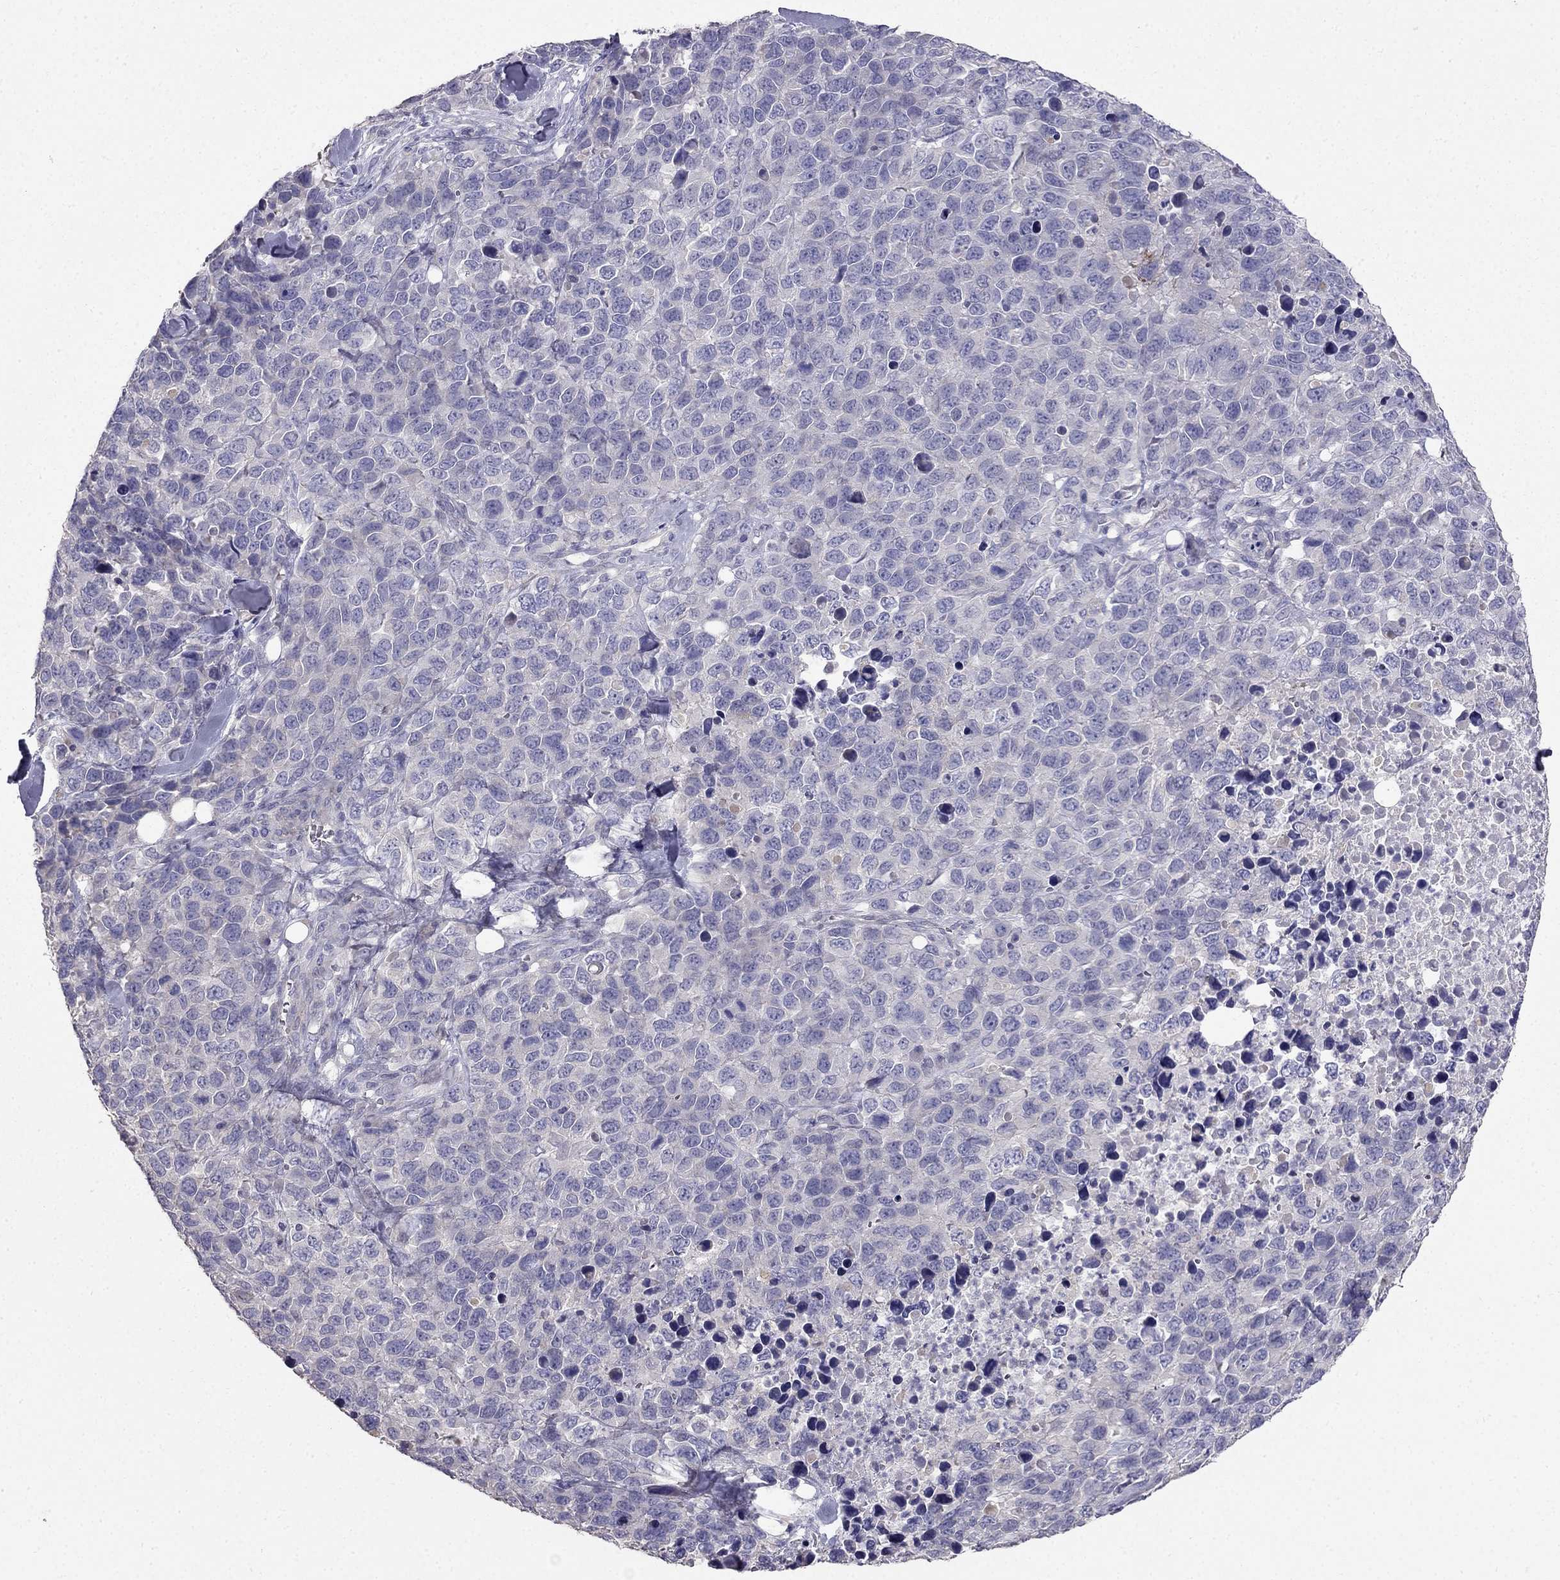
{"staining": {"intensity": "negative", "quantity": "none", "location": "none"}, "tissue": "melanoma", "cell_type": "Tumor cells", "image_type": "cancer", "snomed": [{"axis": "morphology", "description": "Malignant melanoma, Metastatic site"}, {"axis": "topography", "description": "Skin"}], "caption": "Protein analysis of melanoma shows no significant expression in tumor cells.", "gene": "AS3MT", "patient": {"sex": "male", "age": 84}}